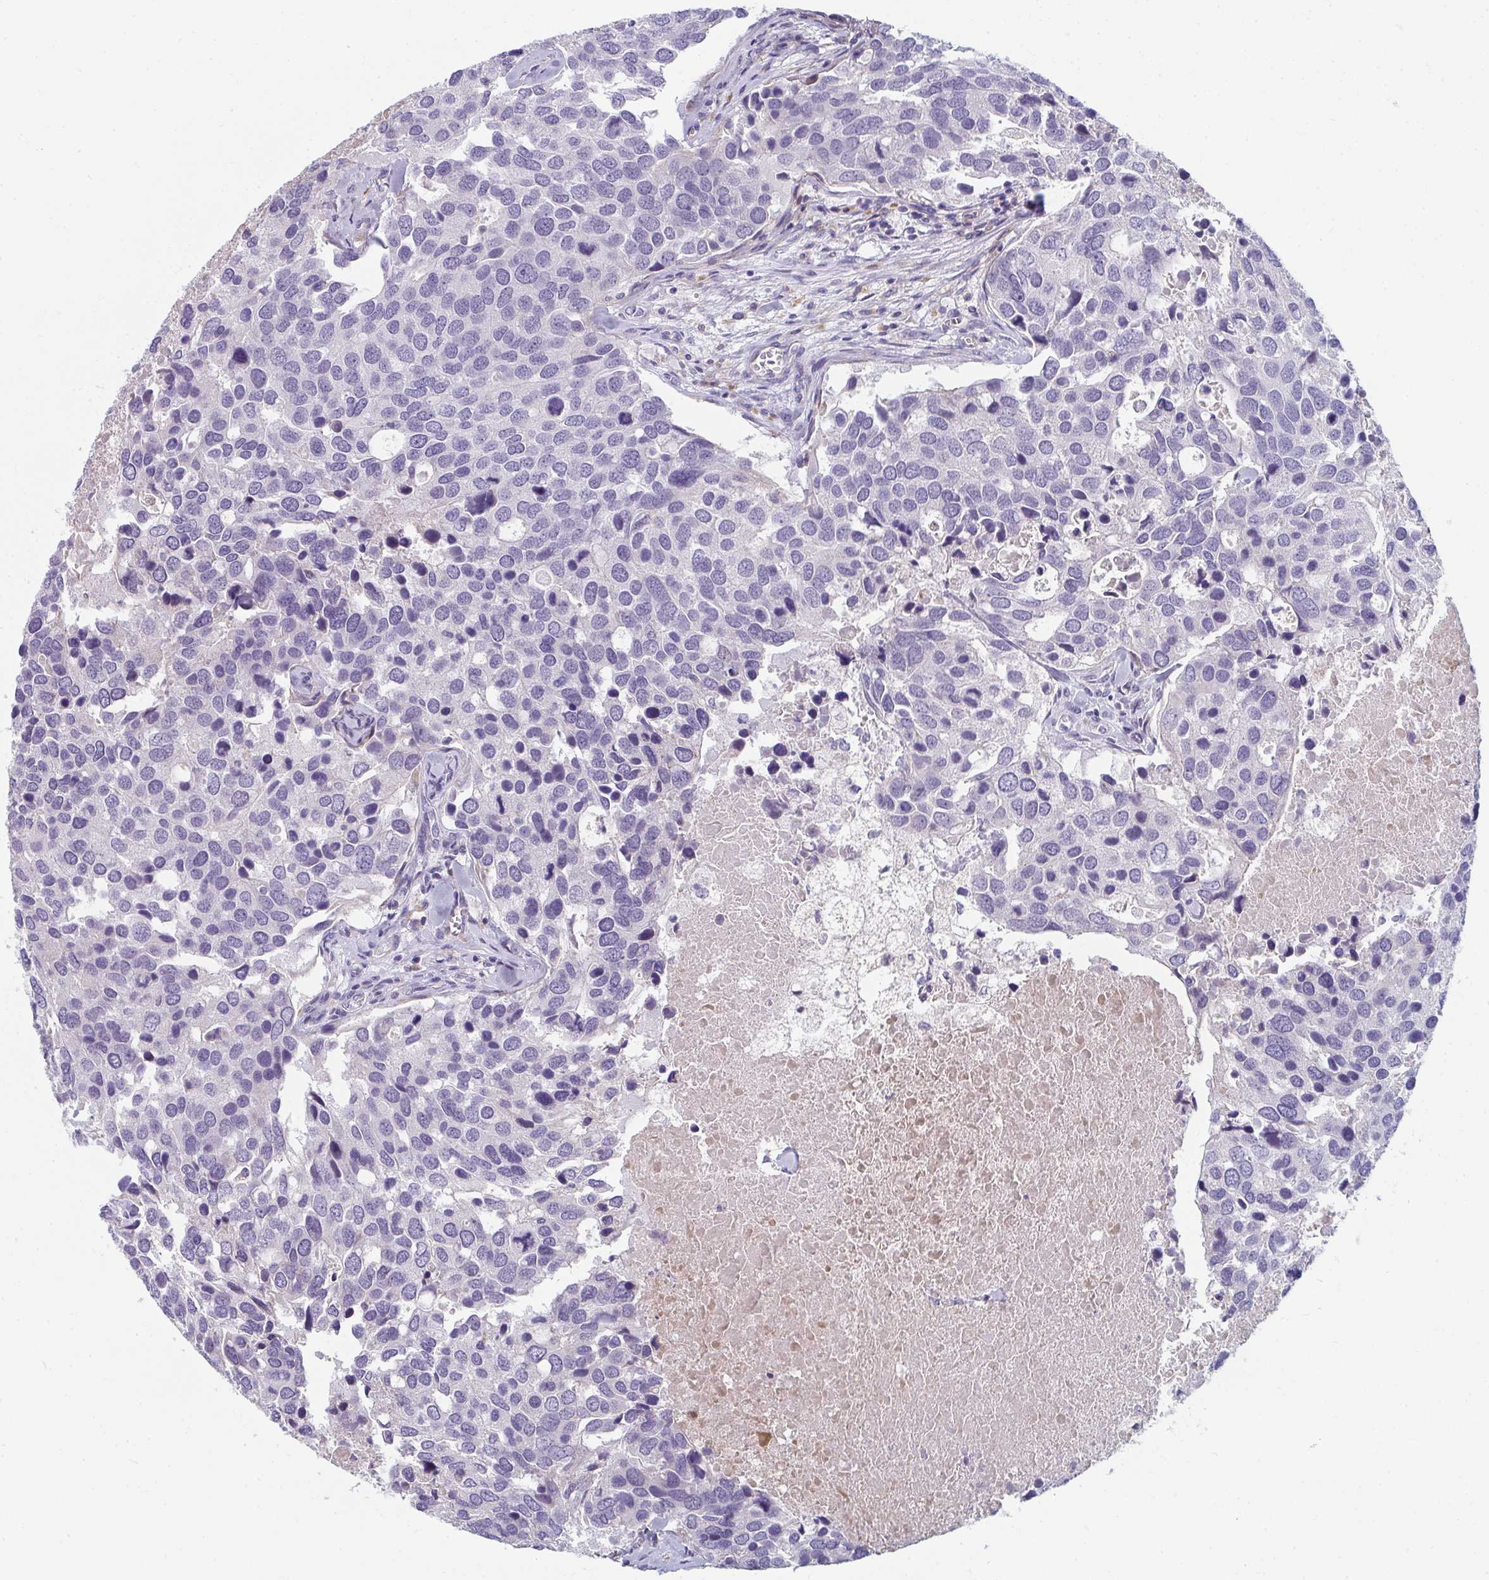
{"staining": {"intensity": "negative", "quantity": "none", "location": "none"}, "tissue": "breast cancer", "cell_type": "Tumor cells", "image_type": "cancer", "snomed": [{"axis": "morphology", "description": "Duct carcinoma"}, {"axis": "topography", "description": "Breast"}], "caption": "Immunohistochemical staining of breast cancer demonstrates no significant staining in tumor cells.", "gene": "EIF1AD", "patient": {"sex": "female", "age": 83}}